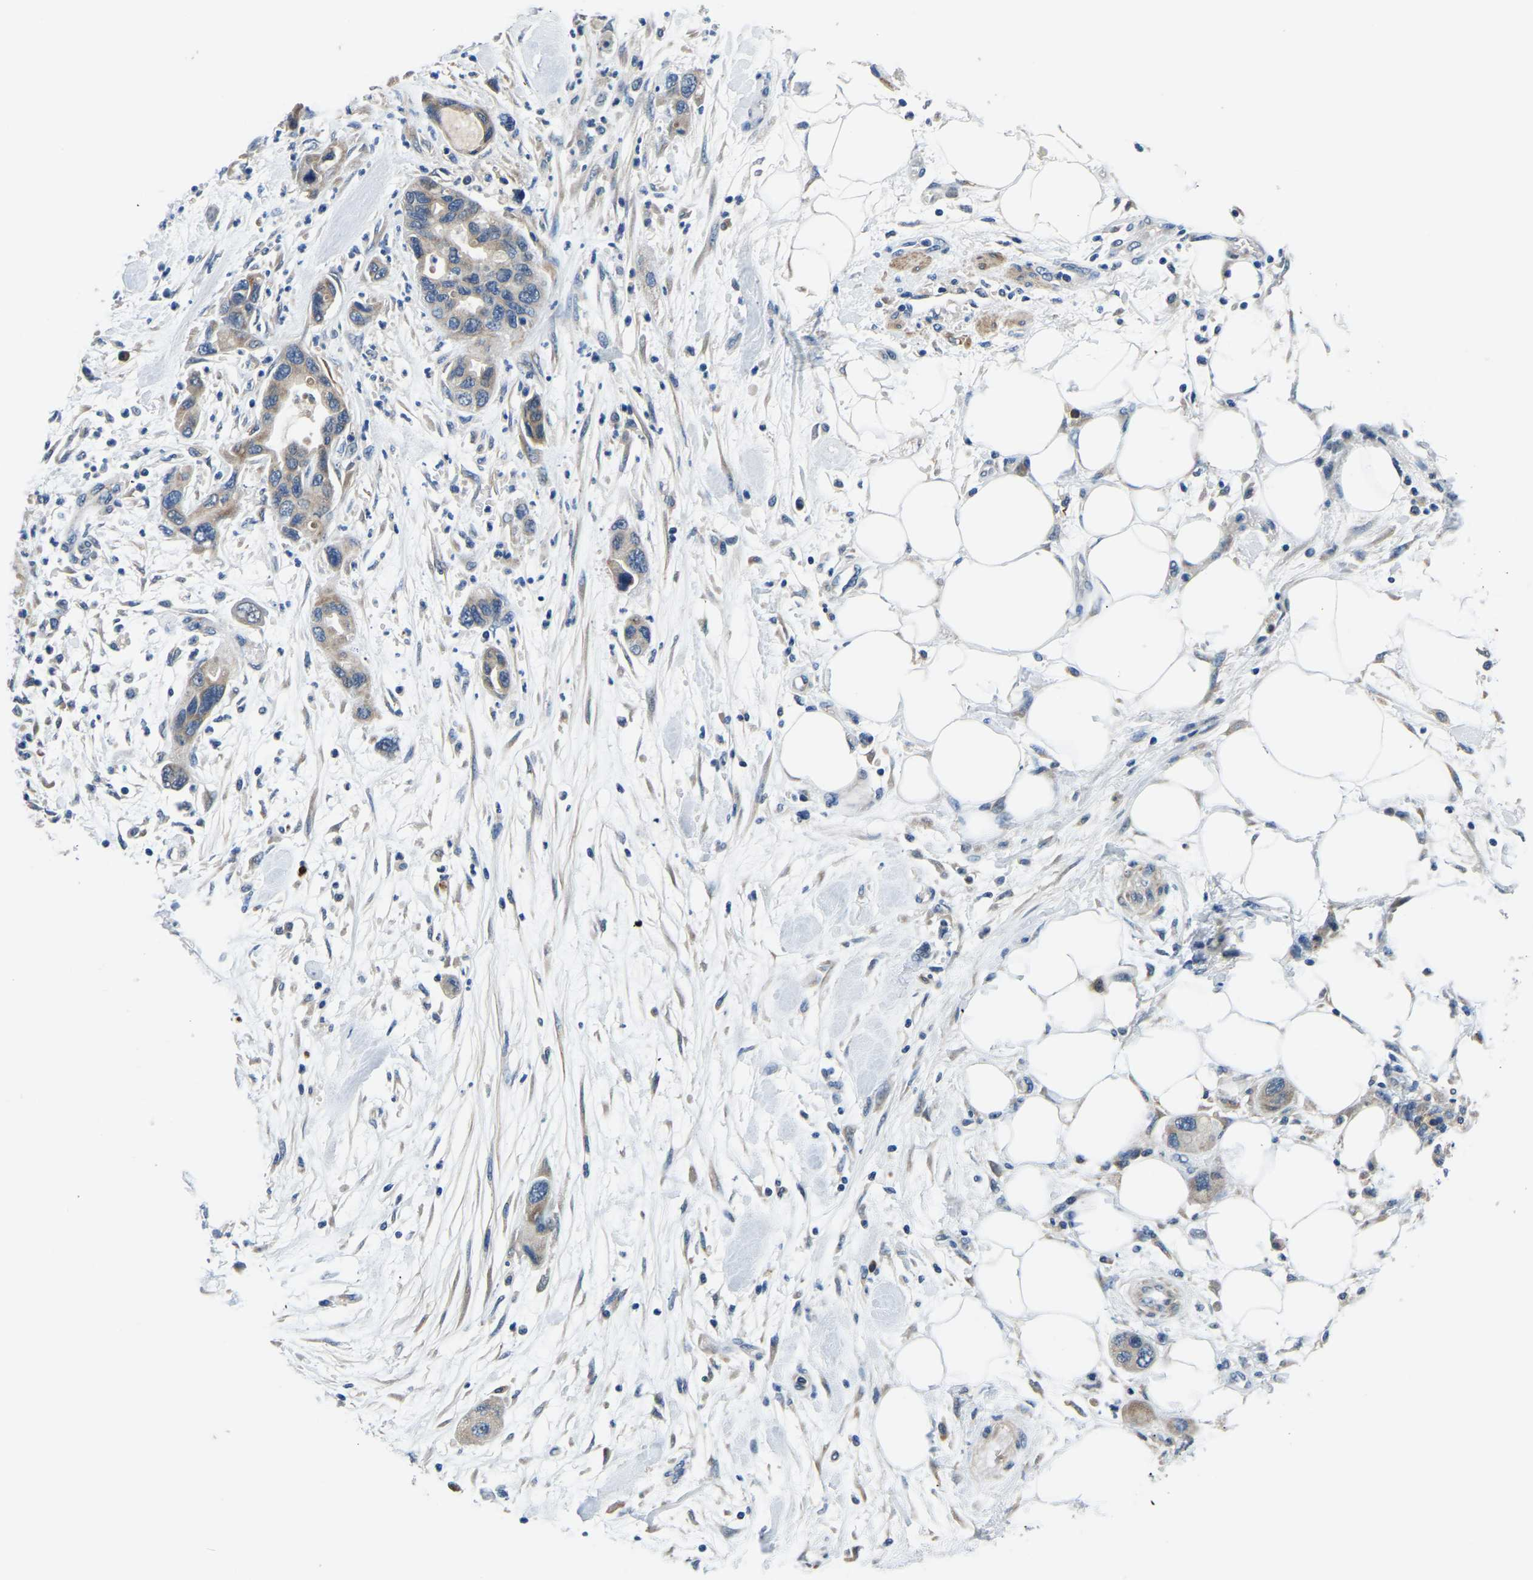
{"staining": {"intensity": "weak", "quantity": ">75%", "location": "cytoplasmic/membranous"}, "tissue": "pancreatic cancer", "cell_type": "Tumor cells", "image_type": "cancer", "snomed": [{"axis": "morphology", "description": "Normal tissue, NOS"}, {"axis": "morphology", "description": "Adenocarcinoma, NOS"}, {"axis": "topography", "description": "Pancreas"}], "caption": "Tumor cells reveal low levels of weak cytoplasmic/membranous expression in approximately >75% of cells in pancreatic cancer (adenocarcinoma).", "gene": "LIAS", "patient": {"sex": "female", "age": 71}}